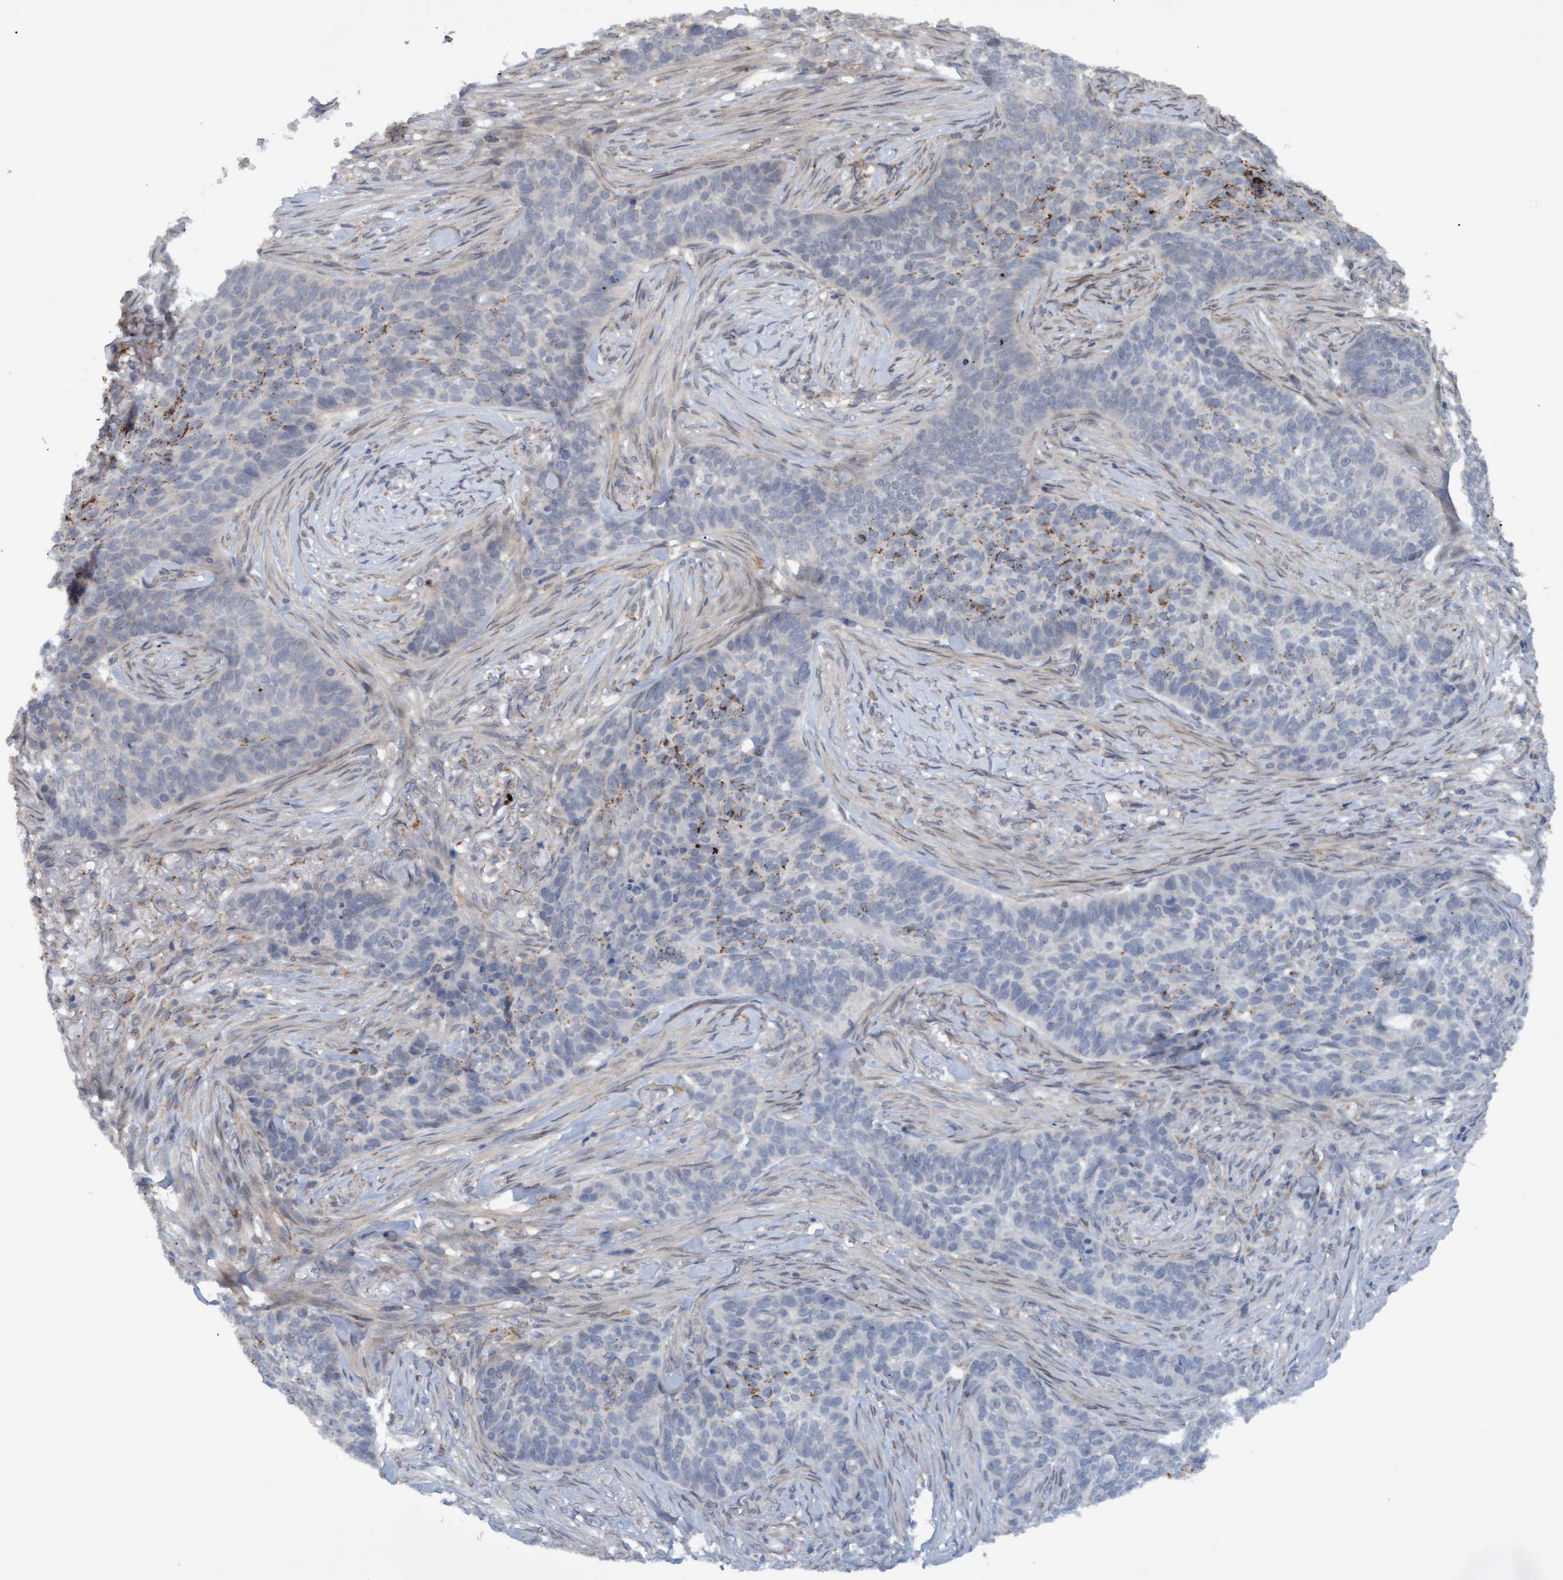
{"staining": {"intensity": "weak", "quantity": "<25%", "location": "cytoplasmic/membranous"}, "tissue": "skin cancer", "cell_type": "Tumor cells", "image_type": "cancer", "snomed": [{"axis": "morphology", "description": "Basal cell carcinoma"}, {"axis": "topography", "description": "Skin"}], "caption": "There is no significant staining in tumor cells of skin basal cell carcinoma.", "gene": "MGLL", "patient": {"sex": "male", "age": 85}}